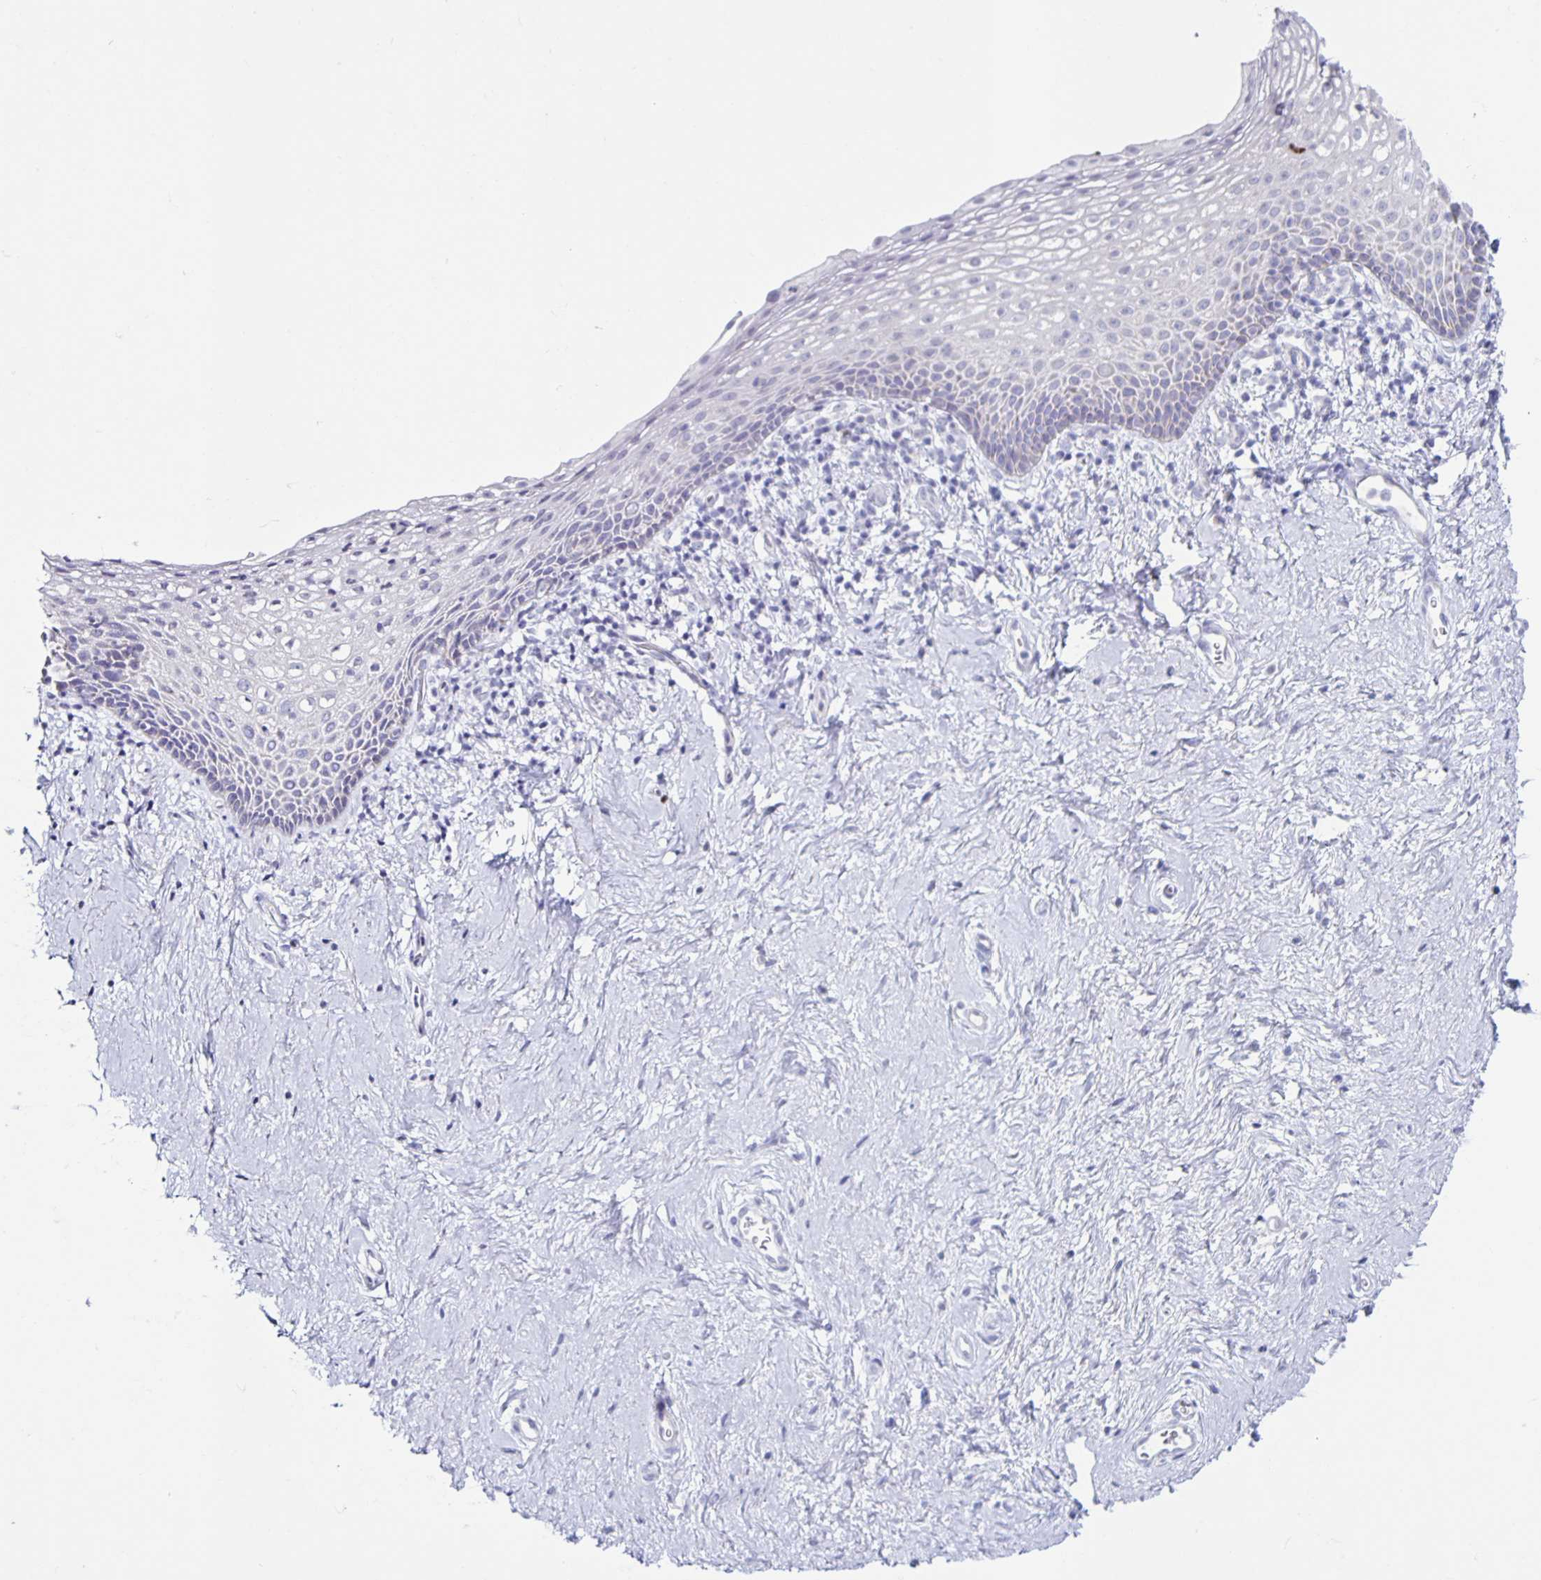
{"staining": {"intensity": "negative", "quantity": "none", "location": "none"}, "tissue": "vagina", "cell_type": "Squamous epithelial cells", "image_type": "normal", "snomed": [{"axis": "morphology", "description": "Normal tissue, NOS"}, {"axis": "topography", "description": "Vagina"}], "caption": "Squamous epithelial cells are negative for protein expression in unremarkable human vagina. (DAB immunohistochemistry with hematoxylin counter stain).", "gene": "CT45A10", "patient": {"sex": "female", "age": 61}}